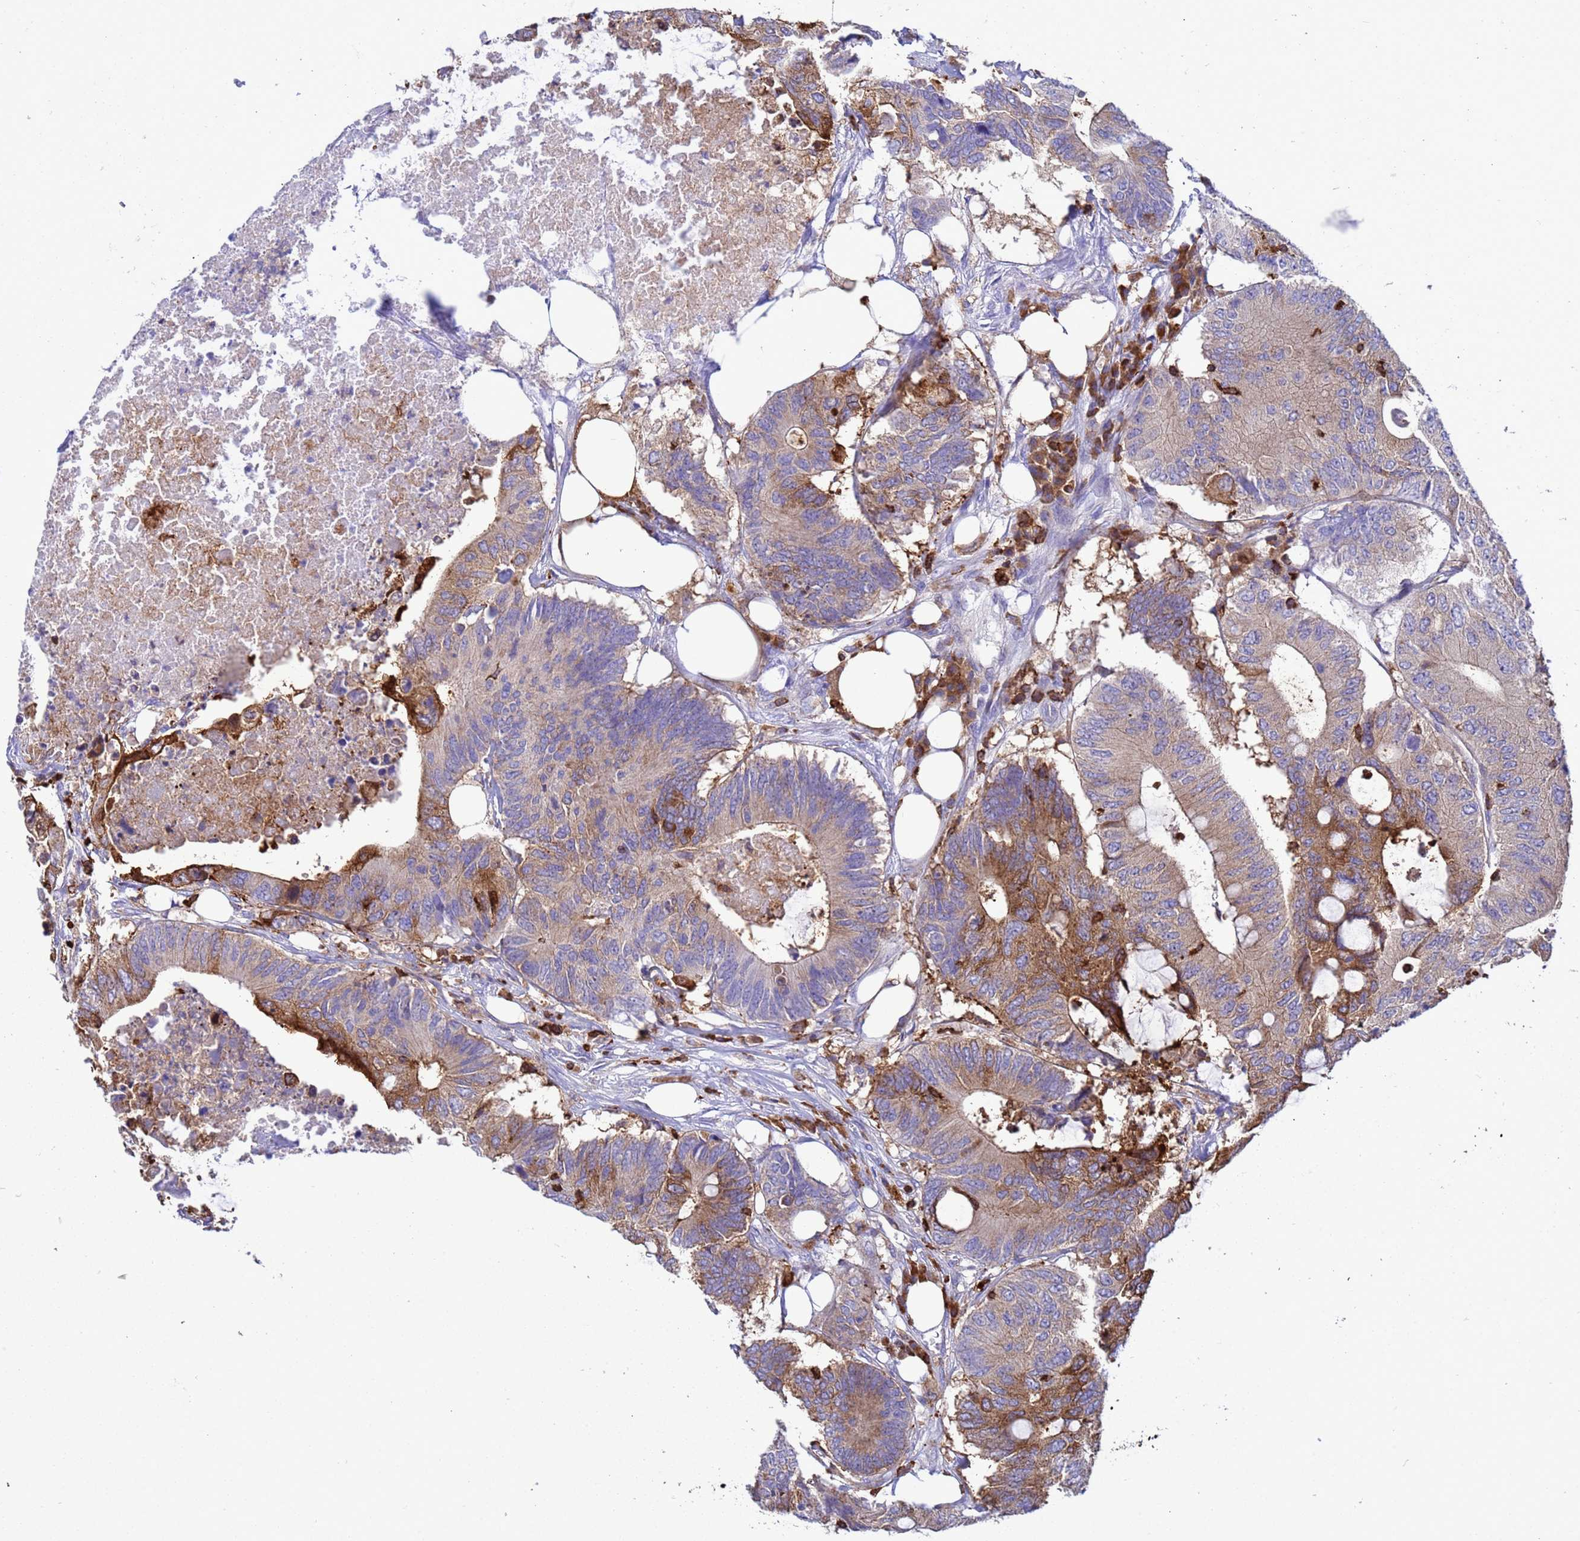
{"staining": {"intensity": "moderate", "quantity": "25%-75%", "location": "cytoplasmic/membranous"}, "tissue": "colorectal cancer", "cell_type": "Tumor cells", "image_type": "cancer", "snomed": [{"axis": "morphology", "description": "Adenocarcinoma, NOS"}, {"axis": "topography", "description": "Colon"}], "caption": "Moderate cytoplasmic/membranous expression is seen in about 25%-75% of tumor cells in colorectal adenocarcinoma. (DAB = brown stain, brightfield microscopy at high magnification).", "gene": "EZR", "patient": {"sex": "male", "age": 71}}